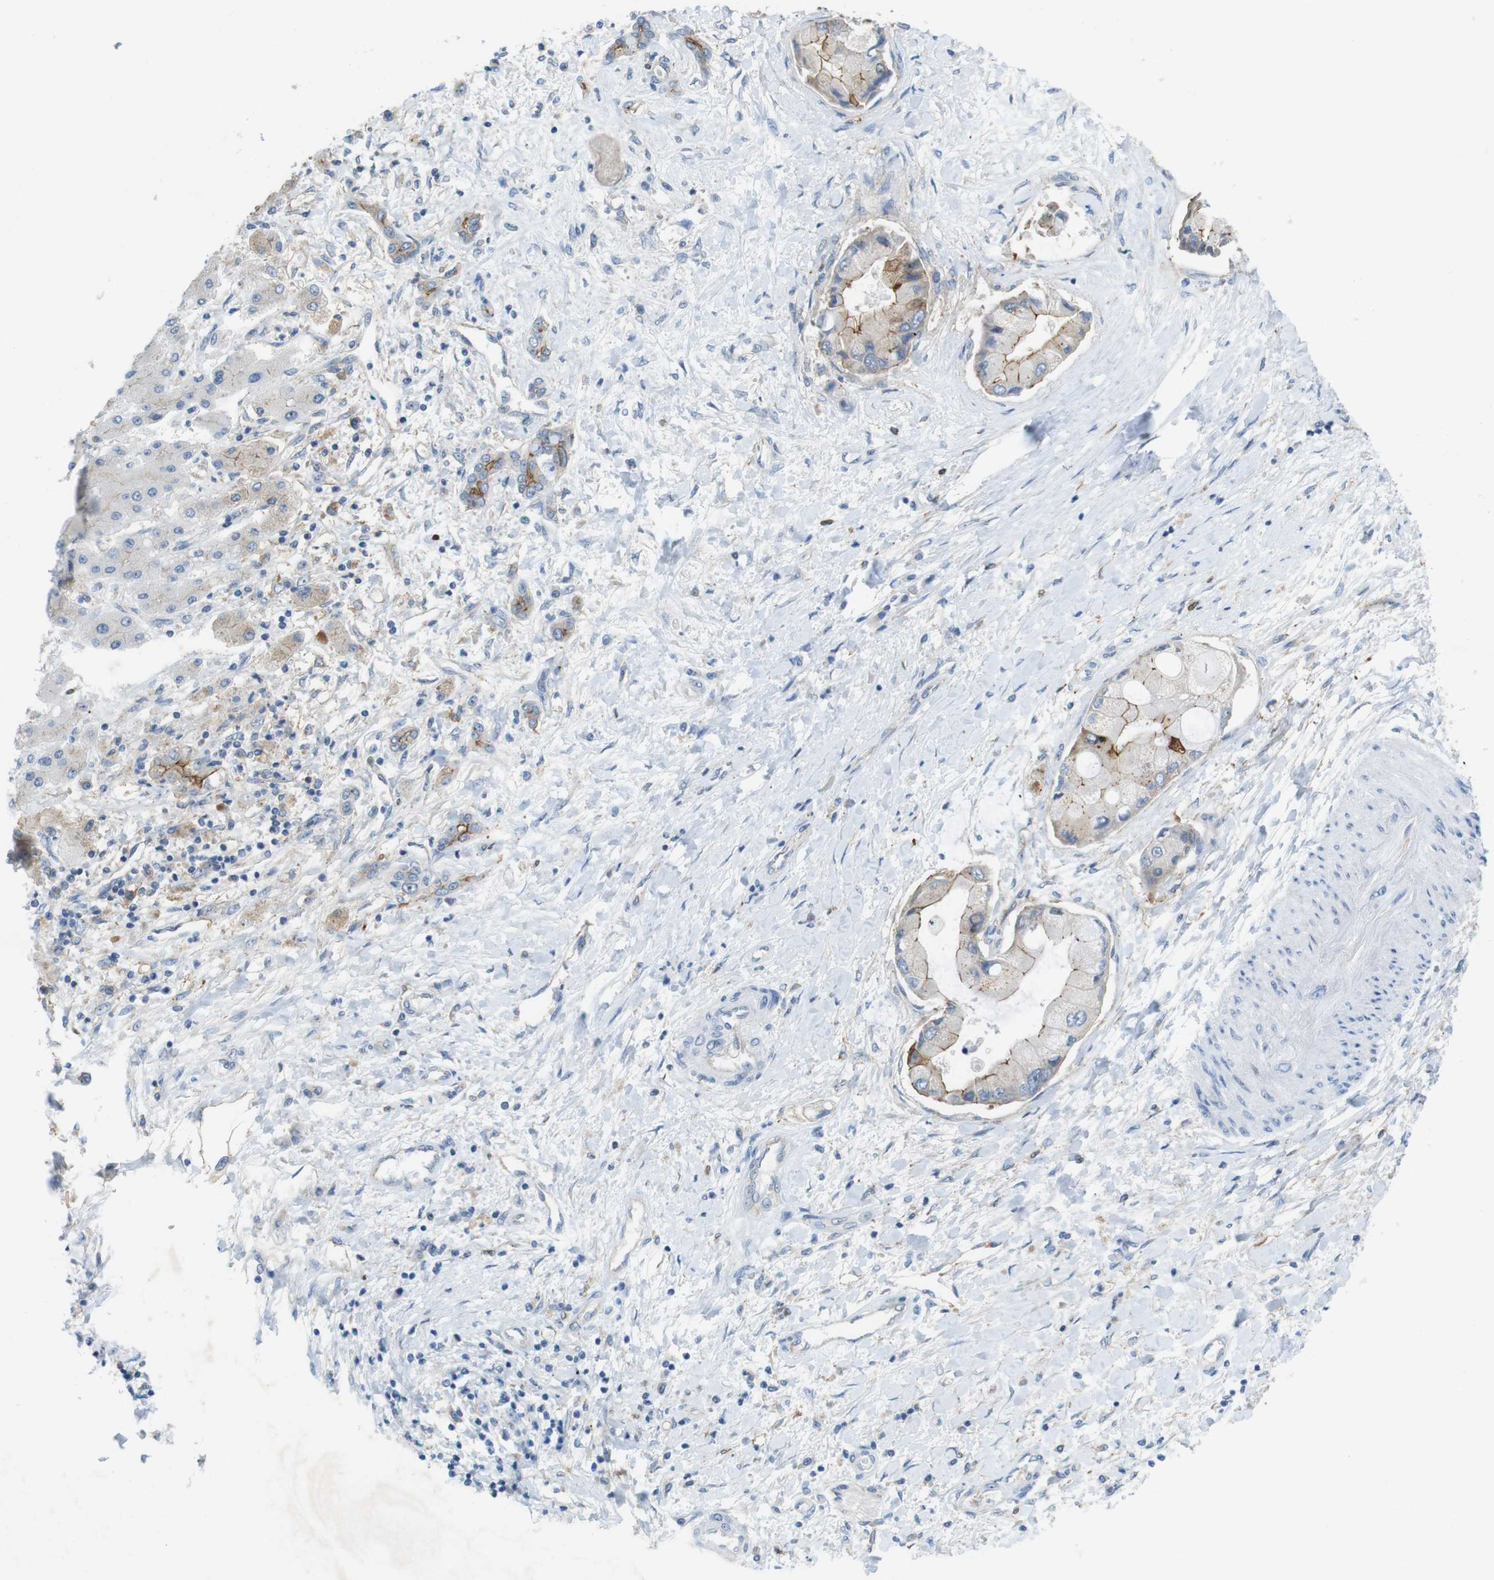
{"staining": {"intensity": "moderate", "quantity": "25%-75%", "location": "cytoplasmic/membranous"}, "tissue": "liver cancer", "cell_type": "Tumor cells", "image_type": "cancer", "snomed": [{"axis": "morphology", "description": "Cholangiocarcinoma"}, {"axis": "topography", "description": "Liver"}], "caption": "Cholangiocarcinoma (liver) tissue displays moderate cytoplasmic/membranous expression in approximately 25%-75% of tumor cells, visualized by immunohistochemistry.", "gene": "TJP3", "patient": {"sex": "male", "age": 50}}